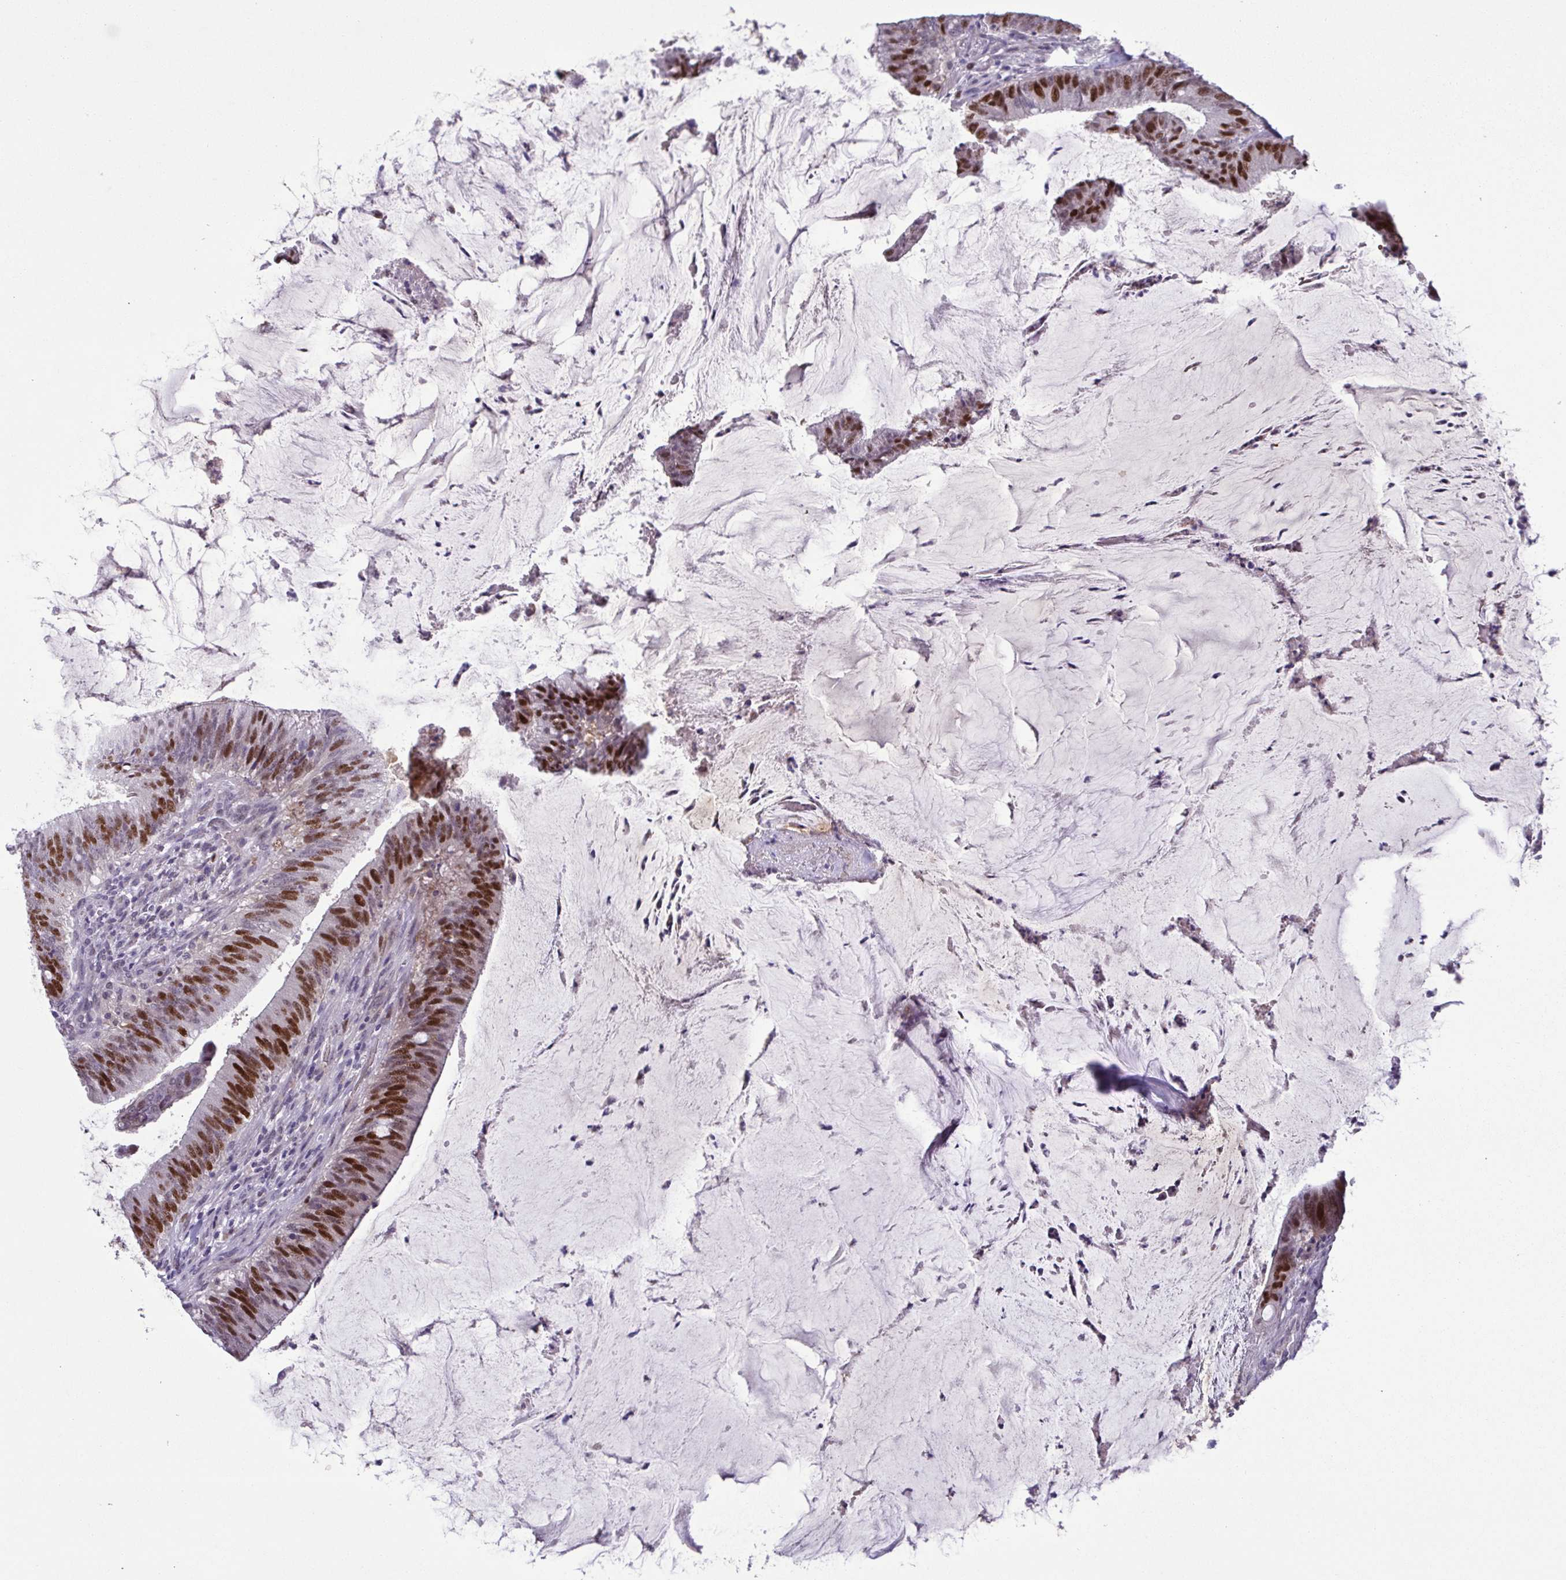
{"staining": {"intensity": "strong", "quantity": ">75%", "location": "nuclear"}, "tissue": "colorectal cancer", "cell_type": "Tumor cells", "image_type": "cancer", "snomed": [{"axis": "morphology", "description": "Adenocarcinoma, NOS"}, {"axis": "topography", "description": "Colon"}], "caption": "About >75% of tumor cells in human colorectal cancer display strong nuclear protein staining as visualized by brown immunohistochemical staining.", "gene": "TIPIN", "patient": {"sex": "female", "age": 43}}